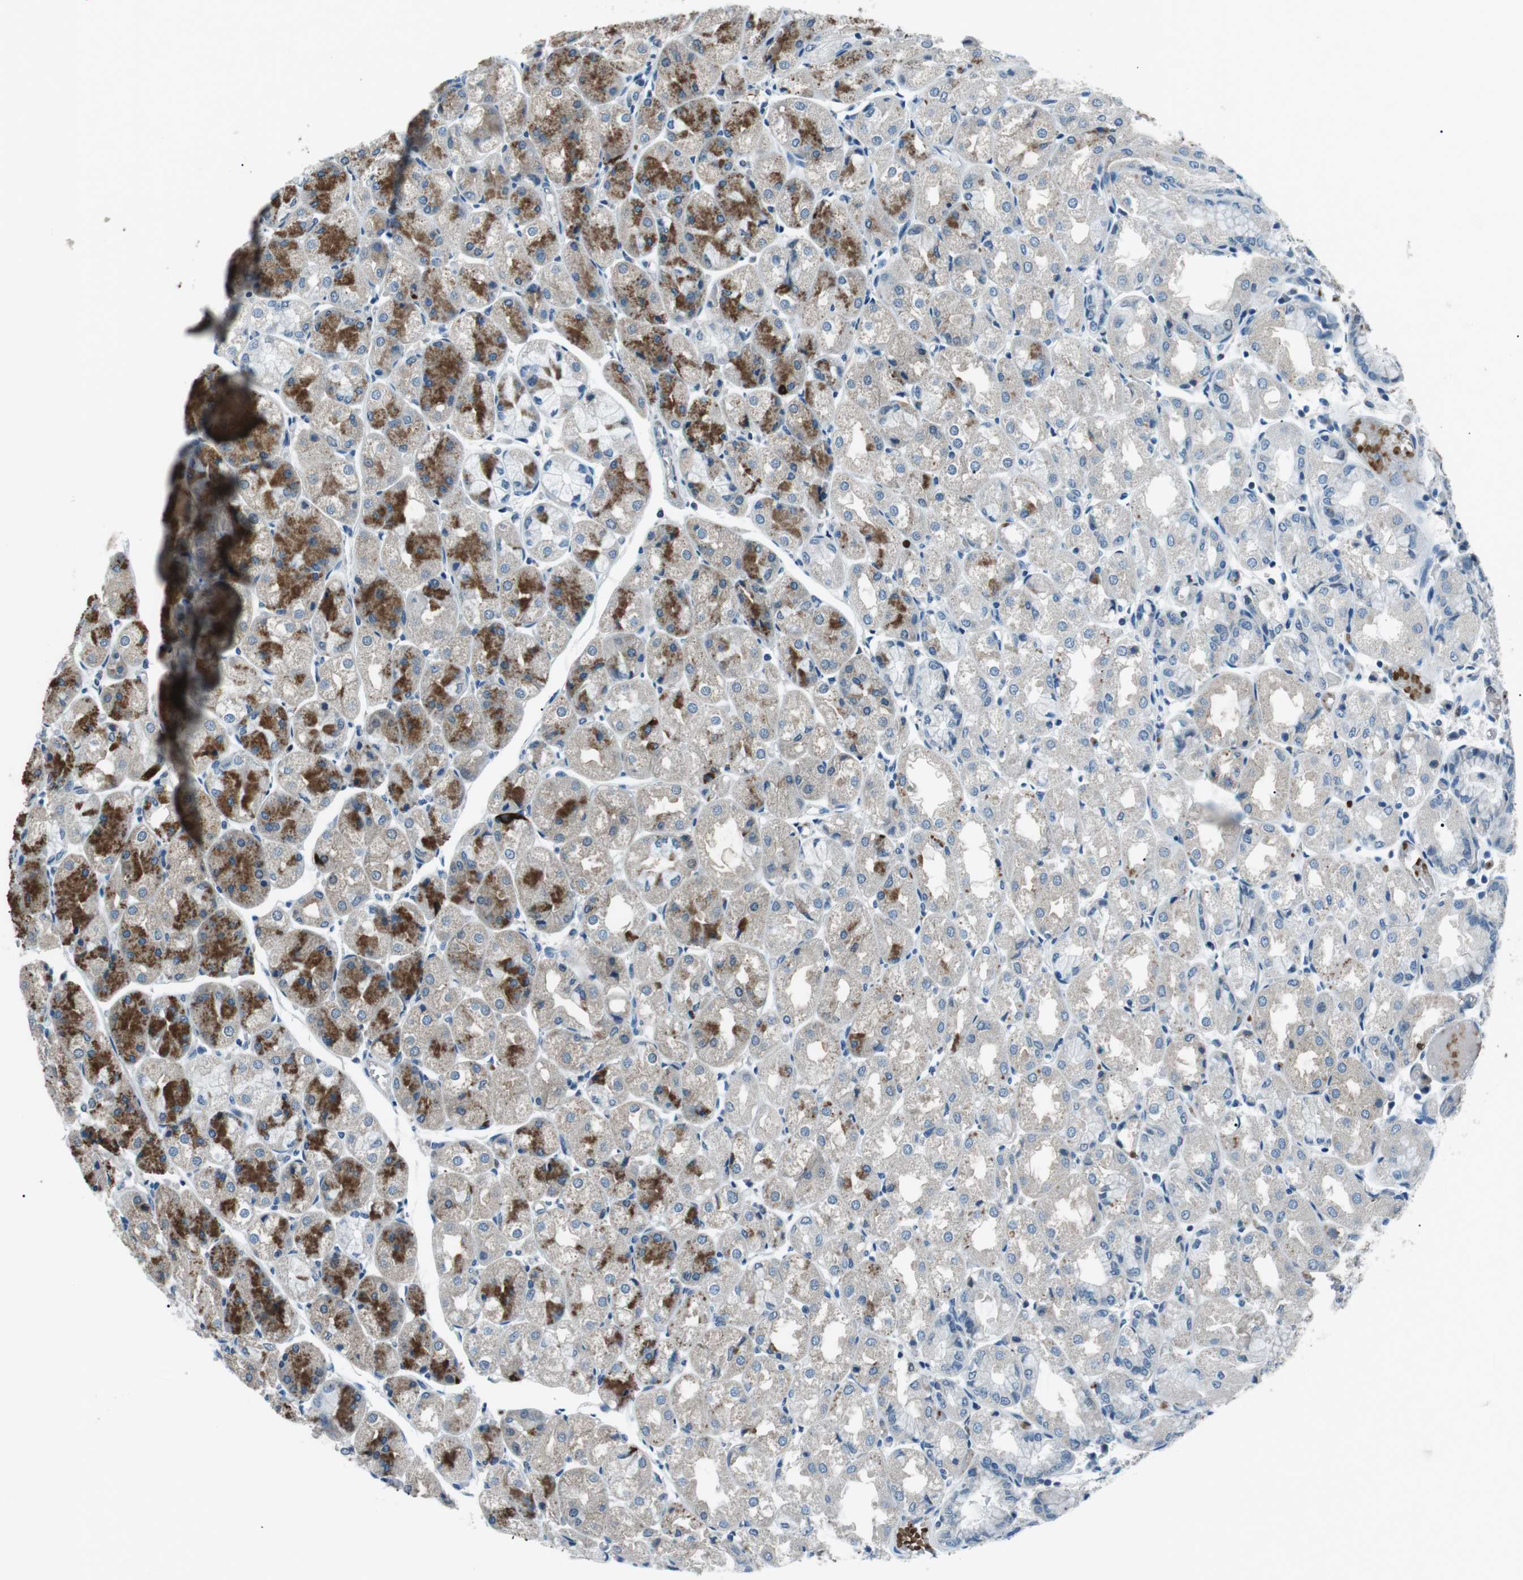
{"staining": {"intensity": "strong", "quantity": "<25%", "location": "cytoplasmic/membranous"}, "tissue": "stomach", "cell_type": "Glandular cells", "image_type": "normal", "snomed": [{"axis": "morphology", "description": "Normal tissue, NOS"}, {"axis": "topography", "description": "Stomach, upper"}], "caption": "The immunohistochemical stain shows strong cytoplasmic/membranous staining in glandular cells of benign stomach. (DAB IHC, brown staining for protein, blue staining for nuclei).", "gene": "ST6GAL1", "patient": {"sex": "male", "age": 72}}